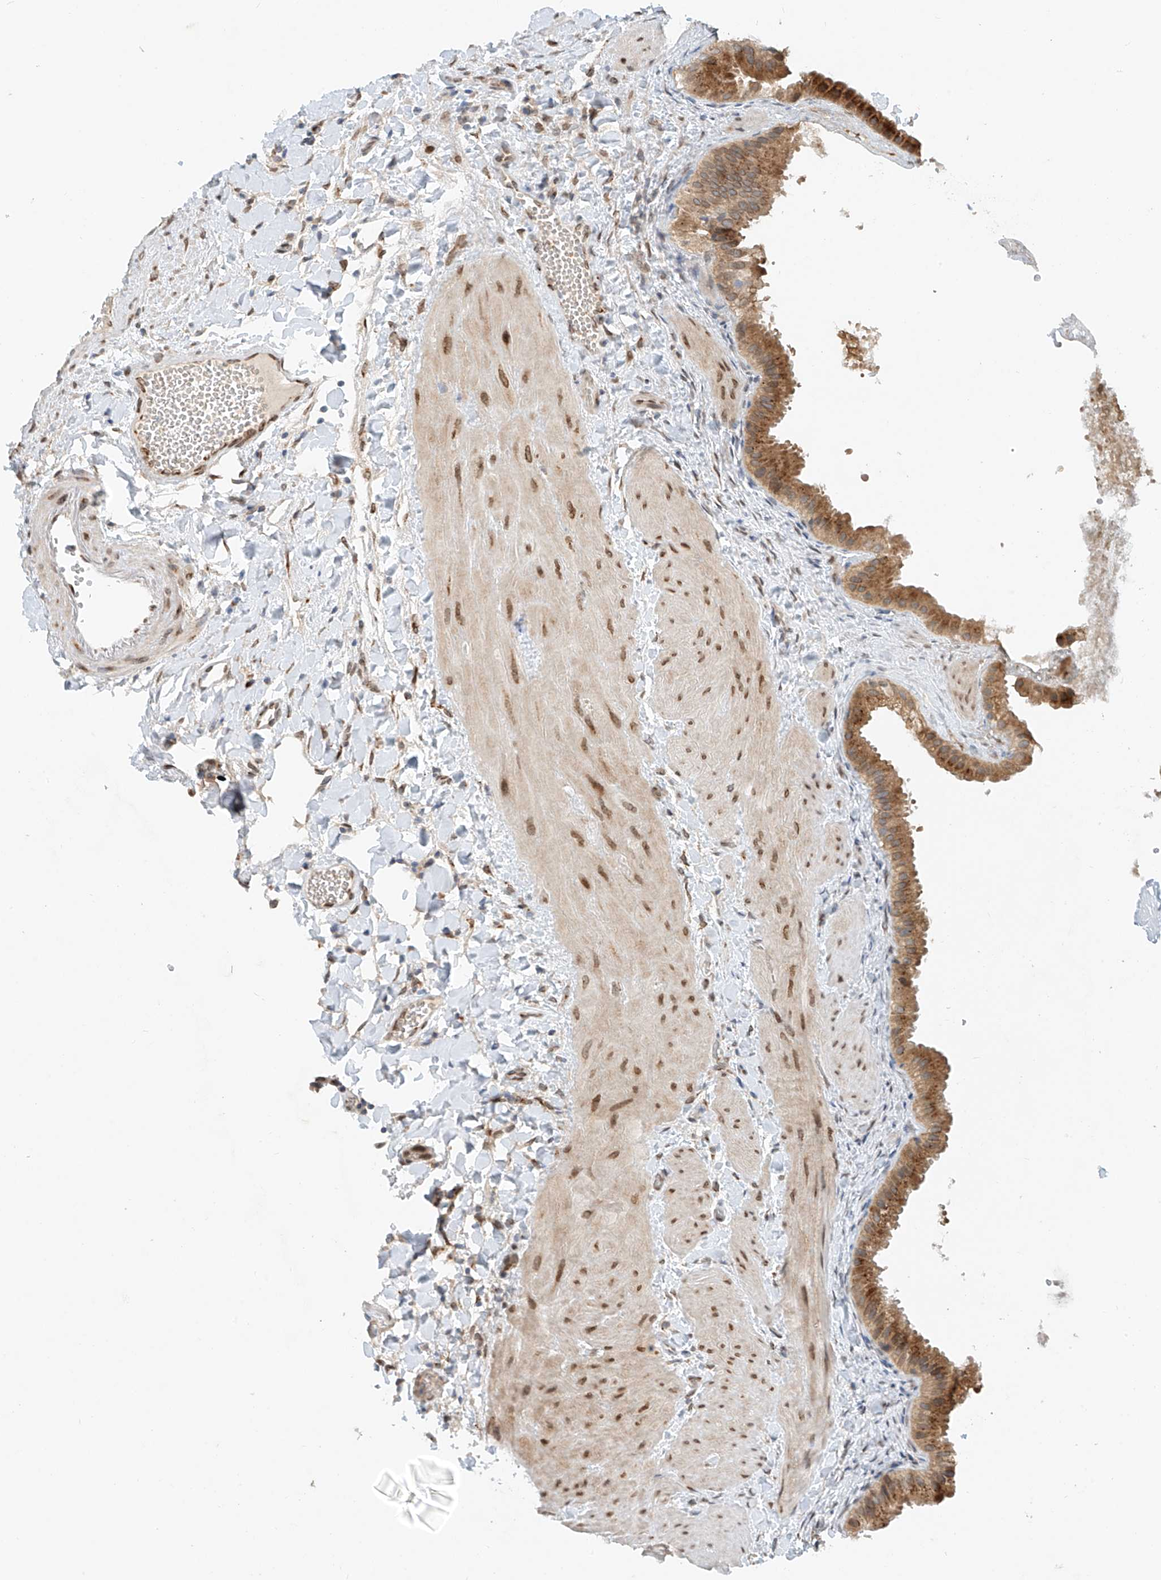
{"staining": {"intensity": "moderate", "quantity": ">75%", "location": "cytoplasmic/membranous"}, "tissue": "gallbladder", "cell_type": "Glandular cells", "image_type": "normal", "snomed": [{"axis": "morphology", "description": "Normal tissue, NOS"}, {"axis": "topography", "description": "Gallbladder"}], "caption": "High-power microscopy captured an IHC histopathology image of unremarkable gallbladder, revealing moderate cytoplasmic/membranous expression in approximately >75% of glandular cells.", "gene": "STARD9", "patient": {"sex": "male", "age": 55}}